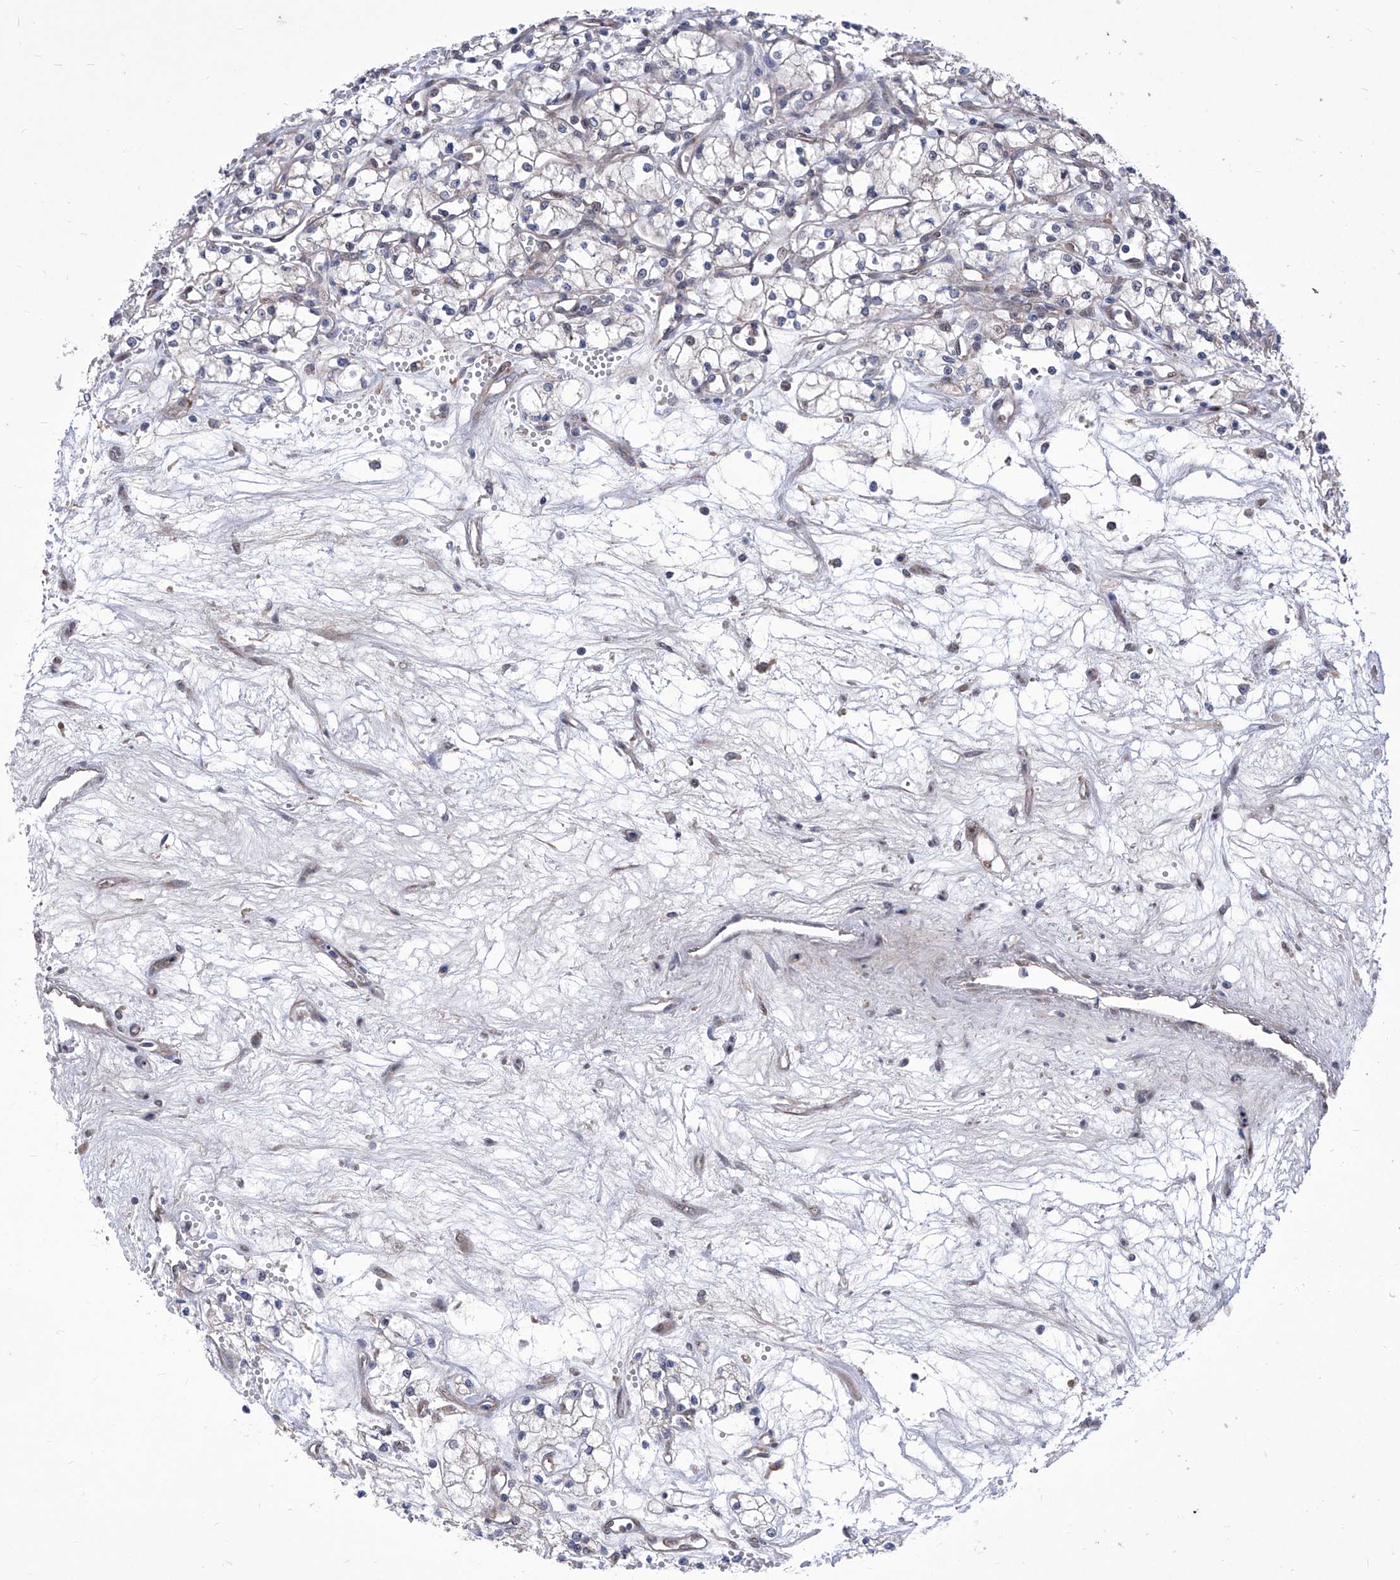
{"staining": {"intensity": "negative", "quantity": "none", "location": "none"}, "tissue": "renal cancer", "cell_type": "Tumor cells", "image_type": "cancer", "snomed": [{"axis": "morphology", "description": "Adenocarcinoma, NOS"}, {"axis": "topography", "description": "Kidney"}], "caption": "DAB immunohistochemical staining of renal cancer (adenocarcinoma) exhibits no significant expression in tumor cells.", "gene": "KTI12", "patient": {"sex": "male", "age": 59}}